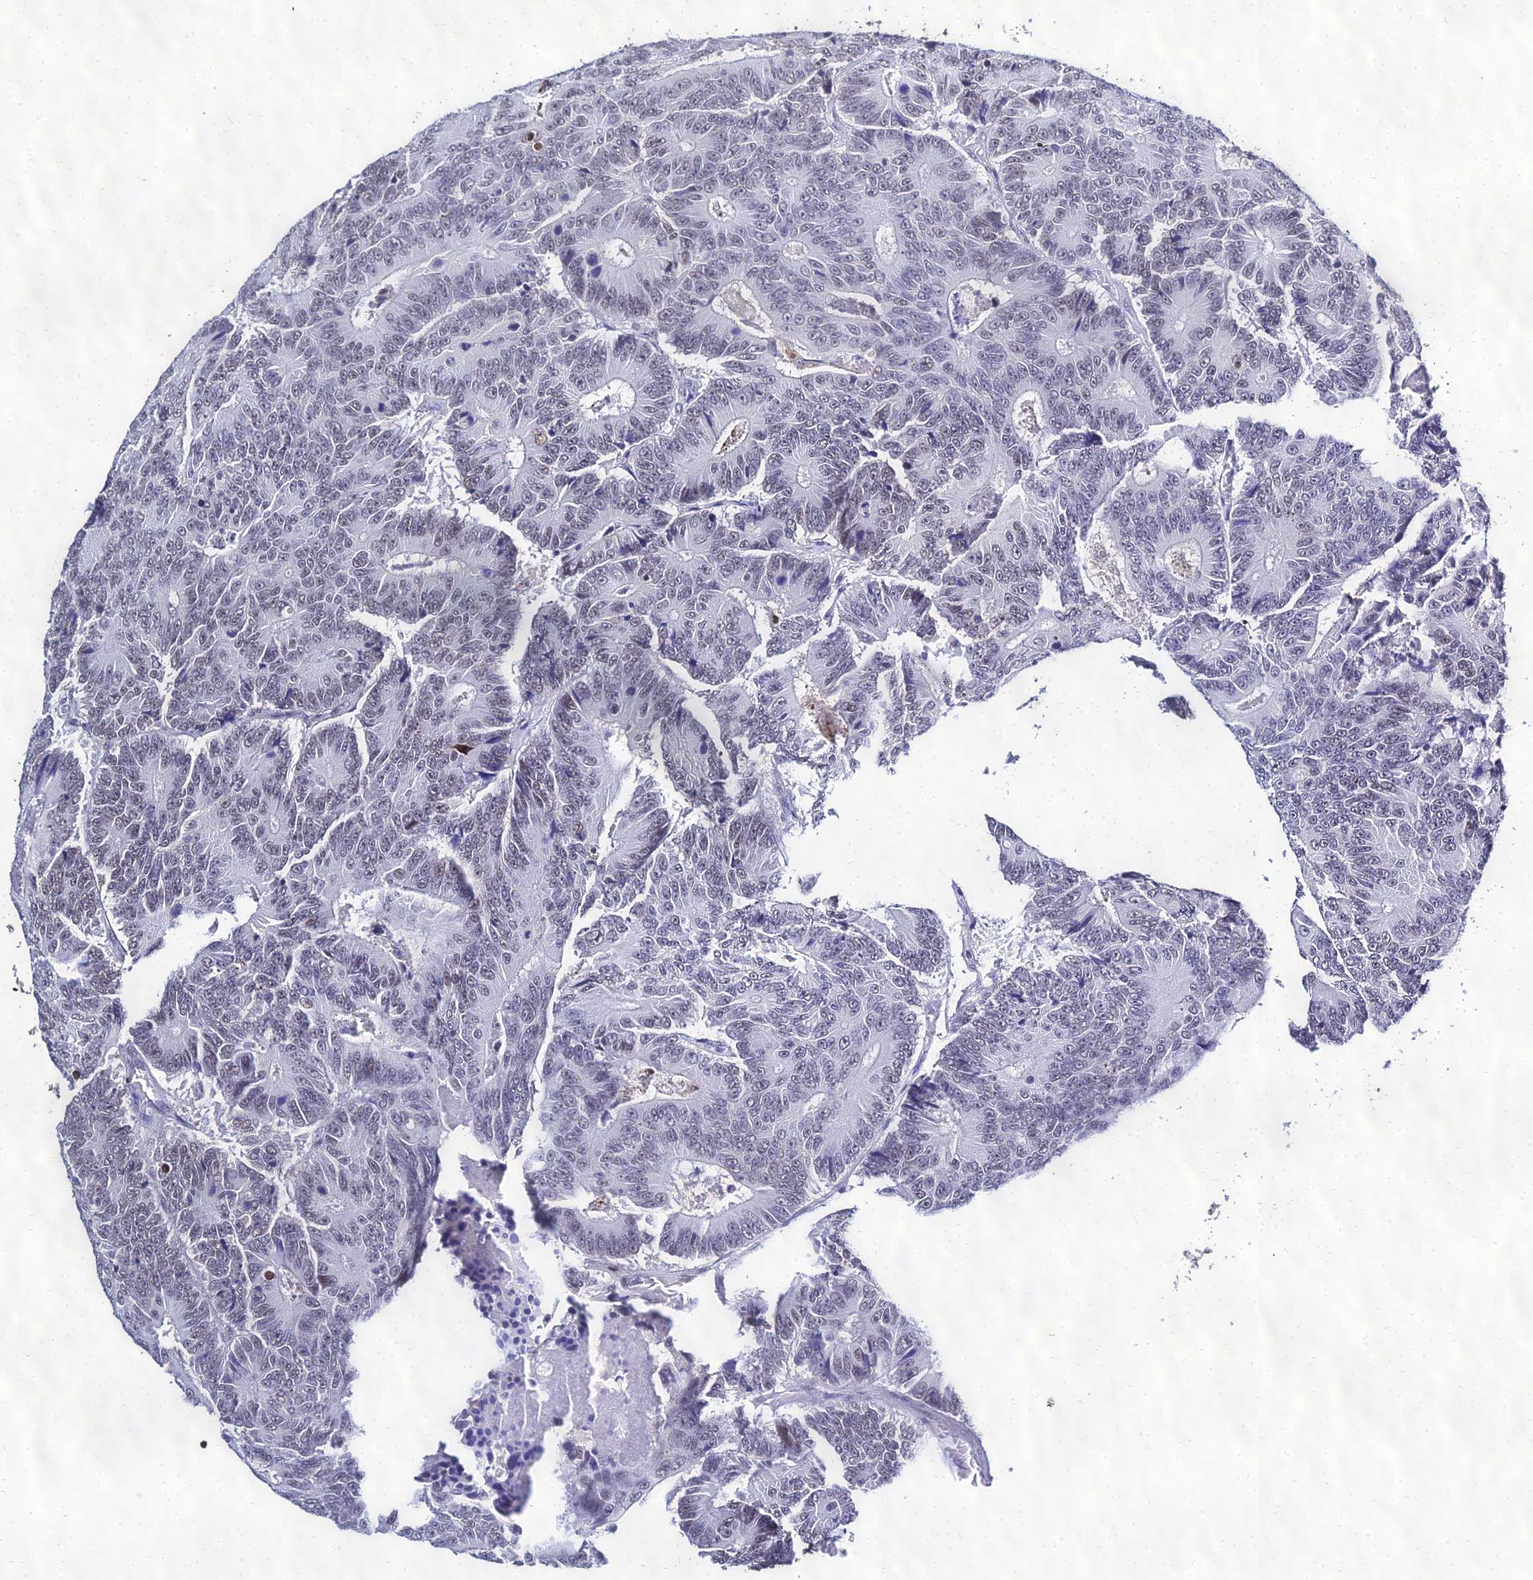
{"staining": {"intensity": "weak", "quantity": "<25%", "location": "nuclear"}, "tissue": "colorectal cancer", "cell_type": "Tumor cells", "image_type": "cancer", "snomed": [{"axis": "morphology", "description": "Adenocarcinoma, NOS"}, {"axis": "topography", "description": "Colon"}], "caption": "A photomicrograph of human colorectal cancer is negative for staining in tumor cells. (Stains: DAB (3,3'-diaminobenzidine) immunohistochemistry with hematoxylin counter stain, Microscopy: brightfield microscopy at high magnification).", "gene": "PPP4R2", "patient": {"sex": "male", "age": 83}}